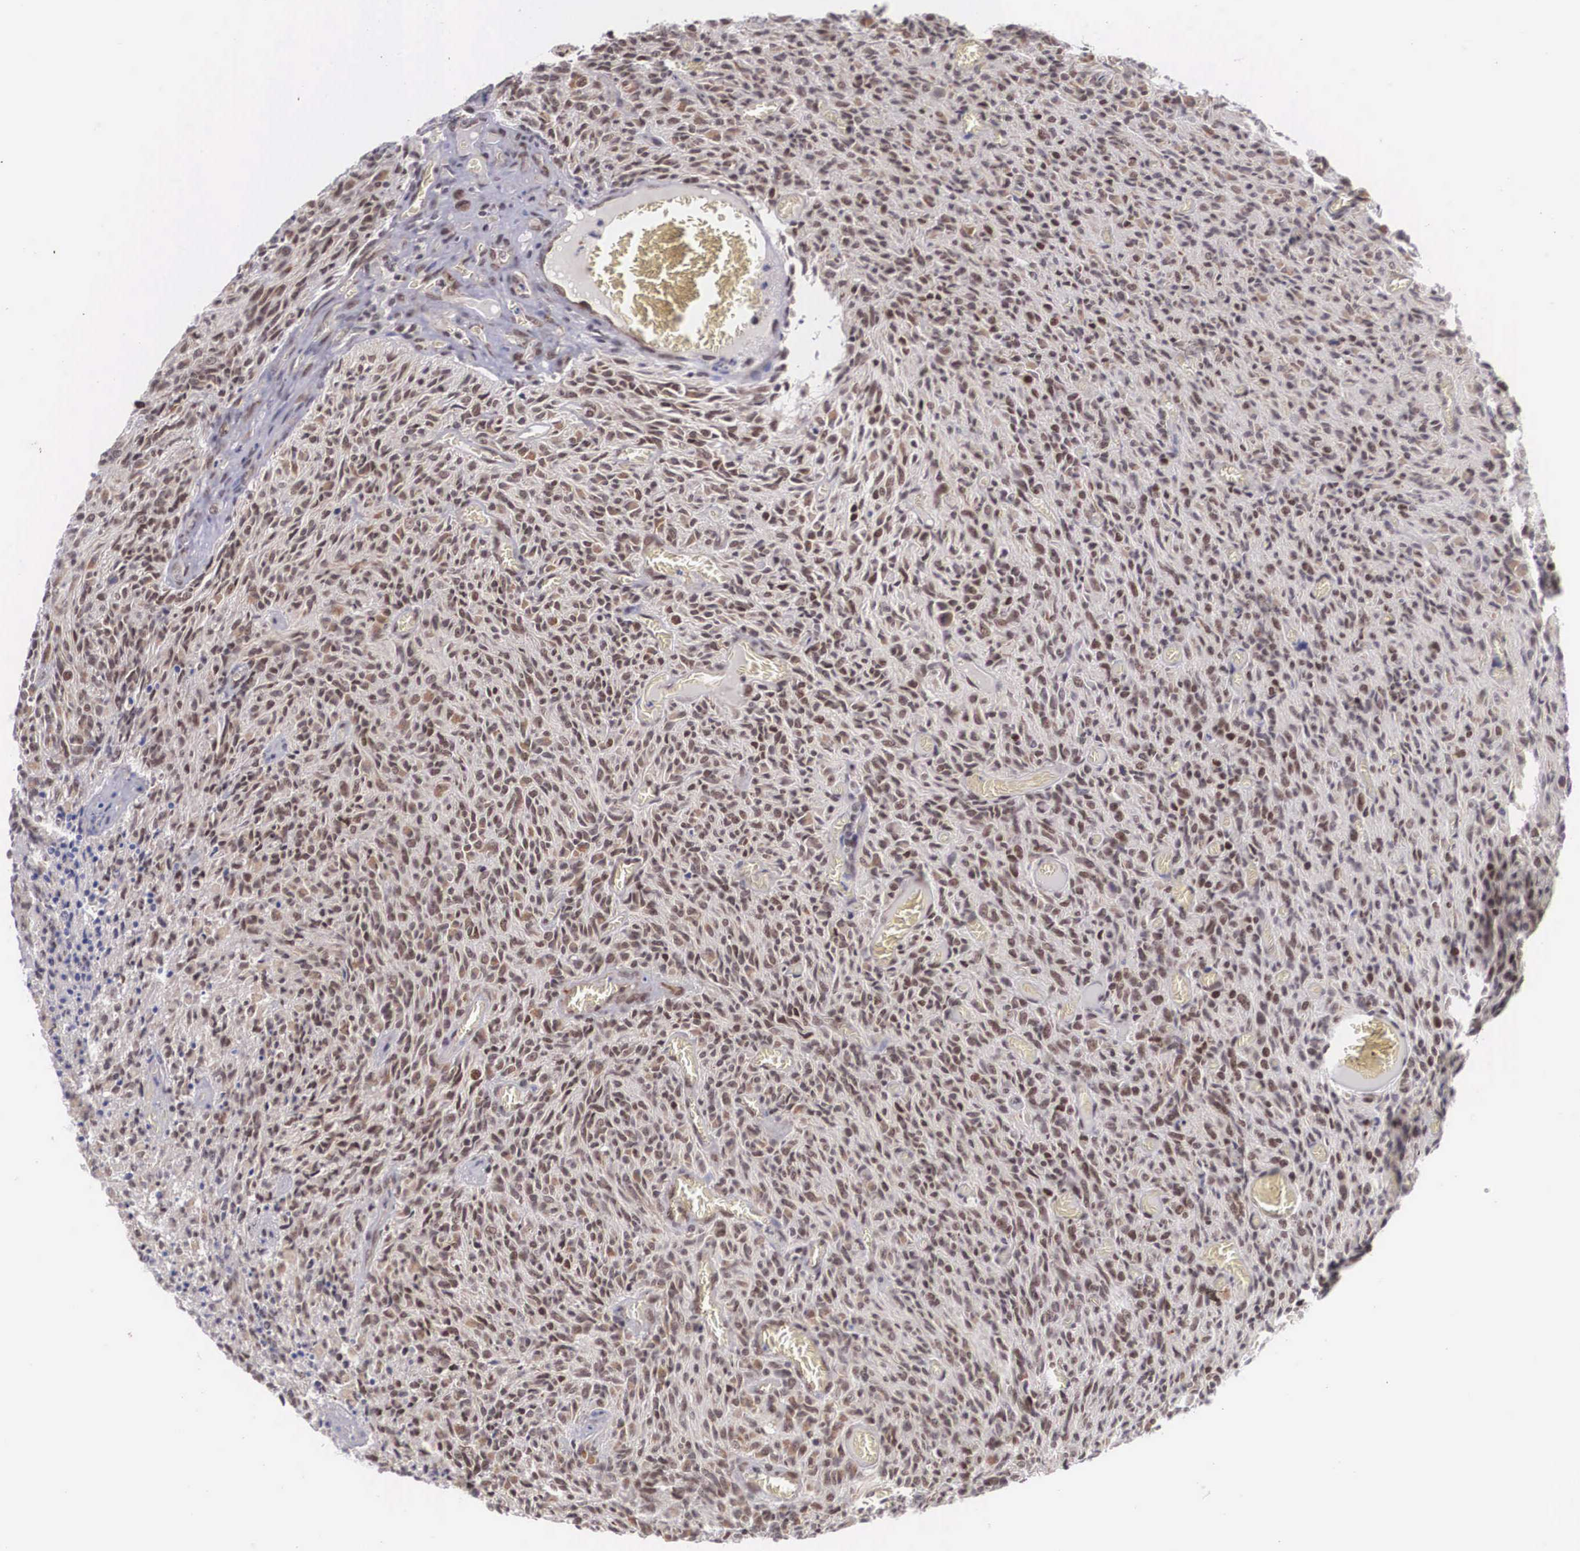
{"staining": {"intensity": "negative", "quantity": "none", "location": "none"}, "tissue": "glioma", "cell_type": "Tumor cells", "image_type": "cancer", "snomed": [{"axis": "morphology", "description": "Glioma, malignant, High grade"}, {"axis": "topography", "description": "Brain"}], "caption": "Malignant glioma (high-grade) was stained to show a protein in brown. There is no significant expression in tumor cells. Nuclei are stained in blue.", "gene": "MORC2", "patient": {"sex": "male", "age": 56}}